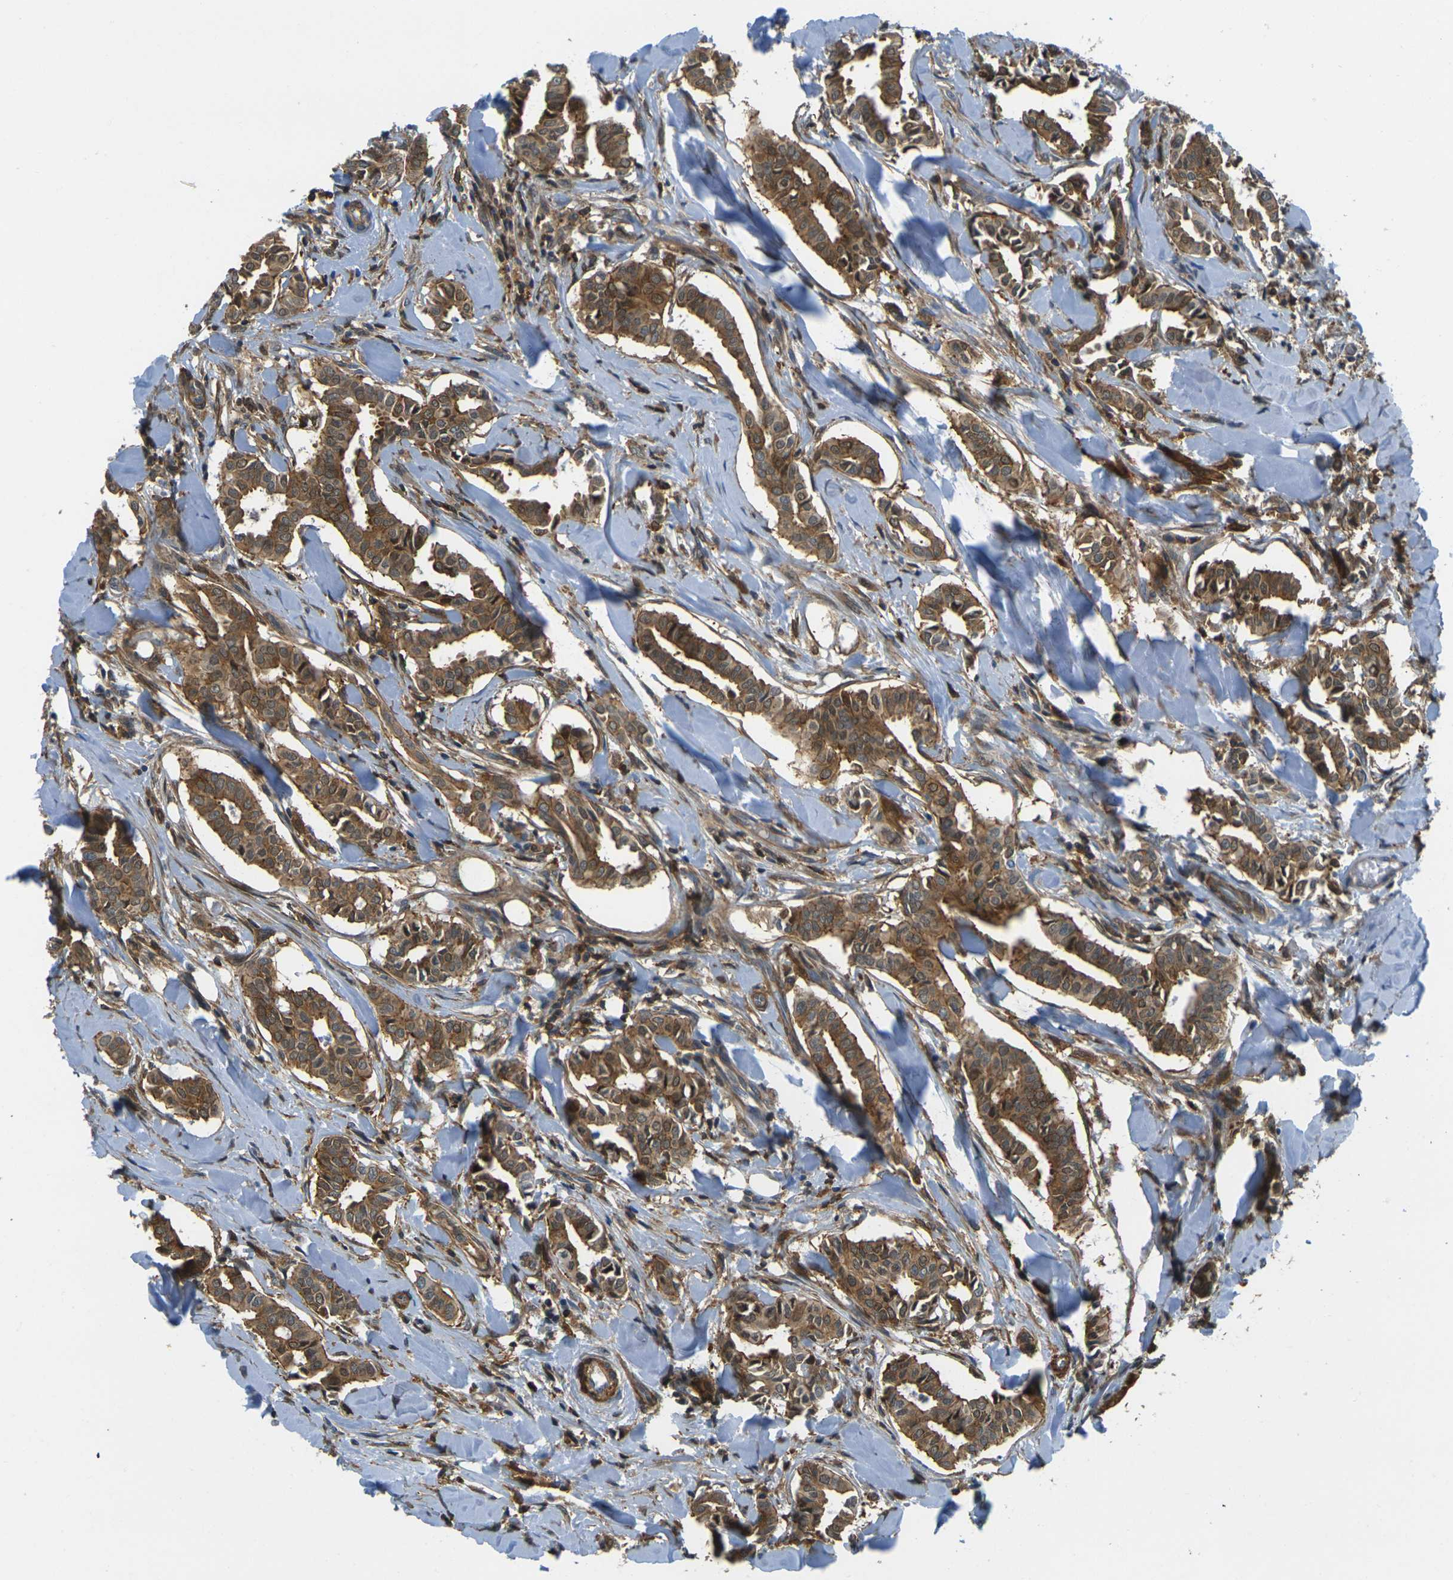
{"staining": {"intensity": "moderate", "quantity": ">75%", "location": "cytoplasmic/membranous"}, "tissue": "head and neck cancer", "cell_type": "Tumor cells", "image_type": "cancer", "snomed": [{"axis": "morphology", "description": "Adenocarcinoma, NOS"}, {"axis": "topography", "description": "Salivary gland"}, {"axis": "topography", "description": "Head-Neck"}], "caption": "The histopathology image exhibits a brown stain indicating the presence of a protein in the cytoplasmic/membranous of tumor cells in head and neck cancer (adenocarcinoma). (Brightfield microscopy of DAB IHC at high magnification).", "gene": "LASP1", "patient": {"sex": "female", "age": 59}}